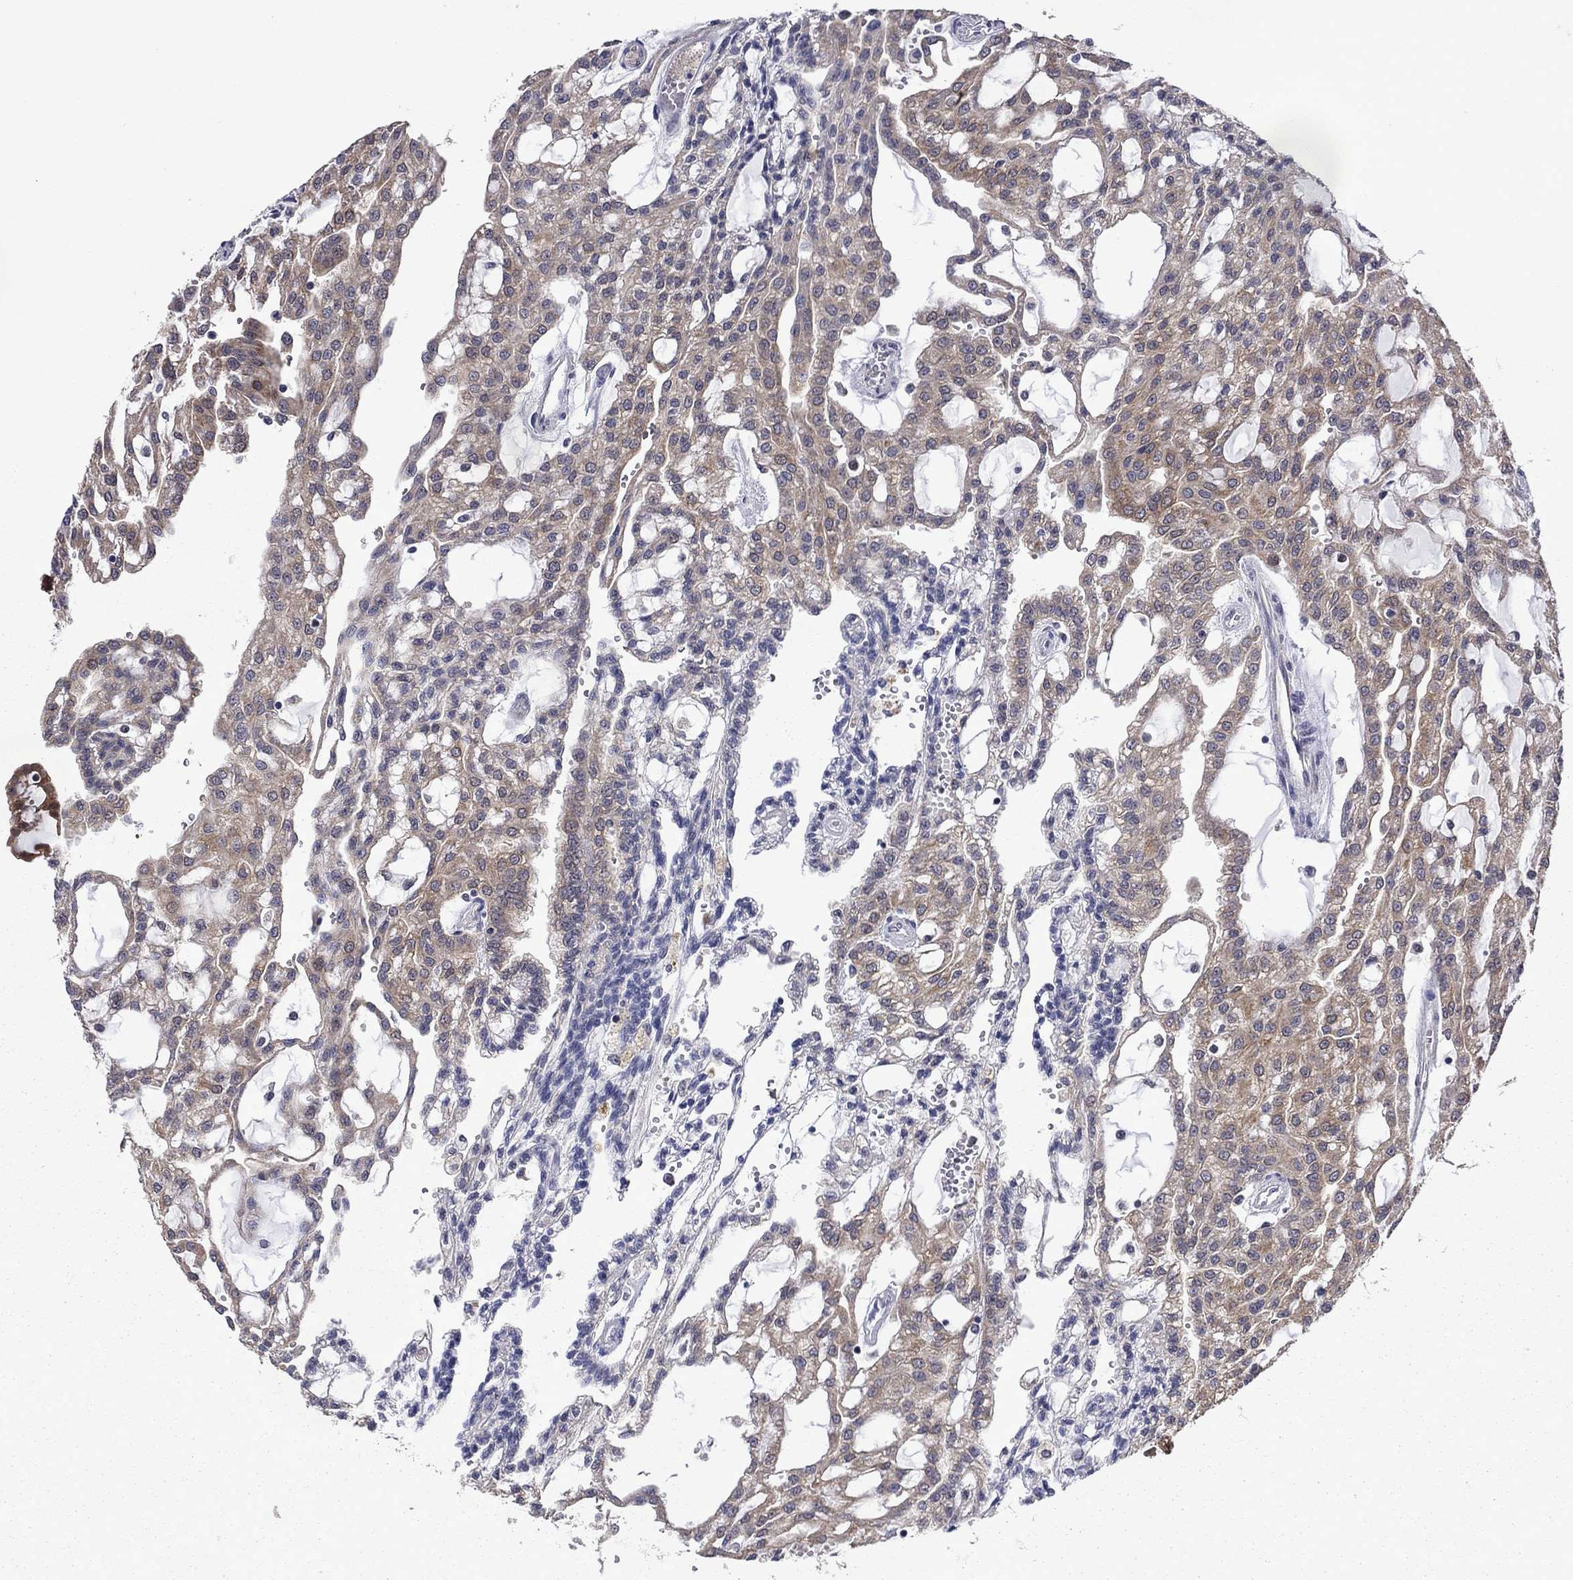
{"staining": {"intensity": "weak", "quantity": ">75%", "location": "cytoplasmic/membranous"}, "tissue": "renal cancer", "cell_type": "Tumor cells", "image_type": "cancer", "snomed": [{"axis": "morphology", "description": "Adenocarcinoma, NOS"}, {"axis": "topography", "description": "Kidney"}], "caption": "Immunohistochemistry (DAB (3,3'-diaminobenzidine)) staining of human renal cancer exhibits weak cytoplasmic/membranous protein staining in approximately >75% of tumor cells.", "gene": "TPMT", "patient": {"sex": "male", "age": 63}}